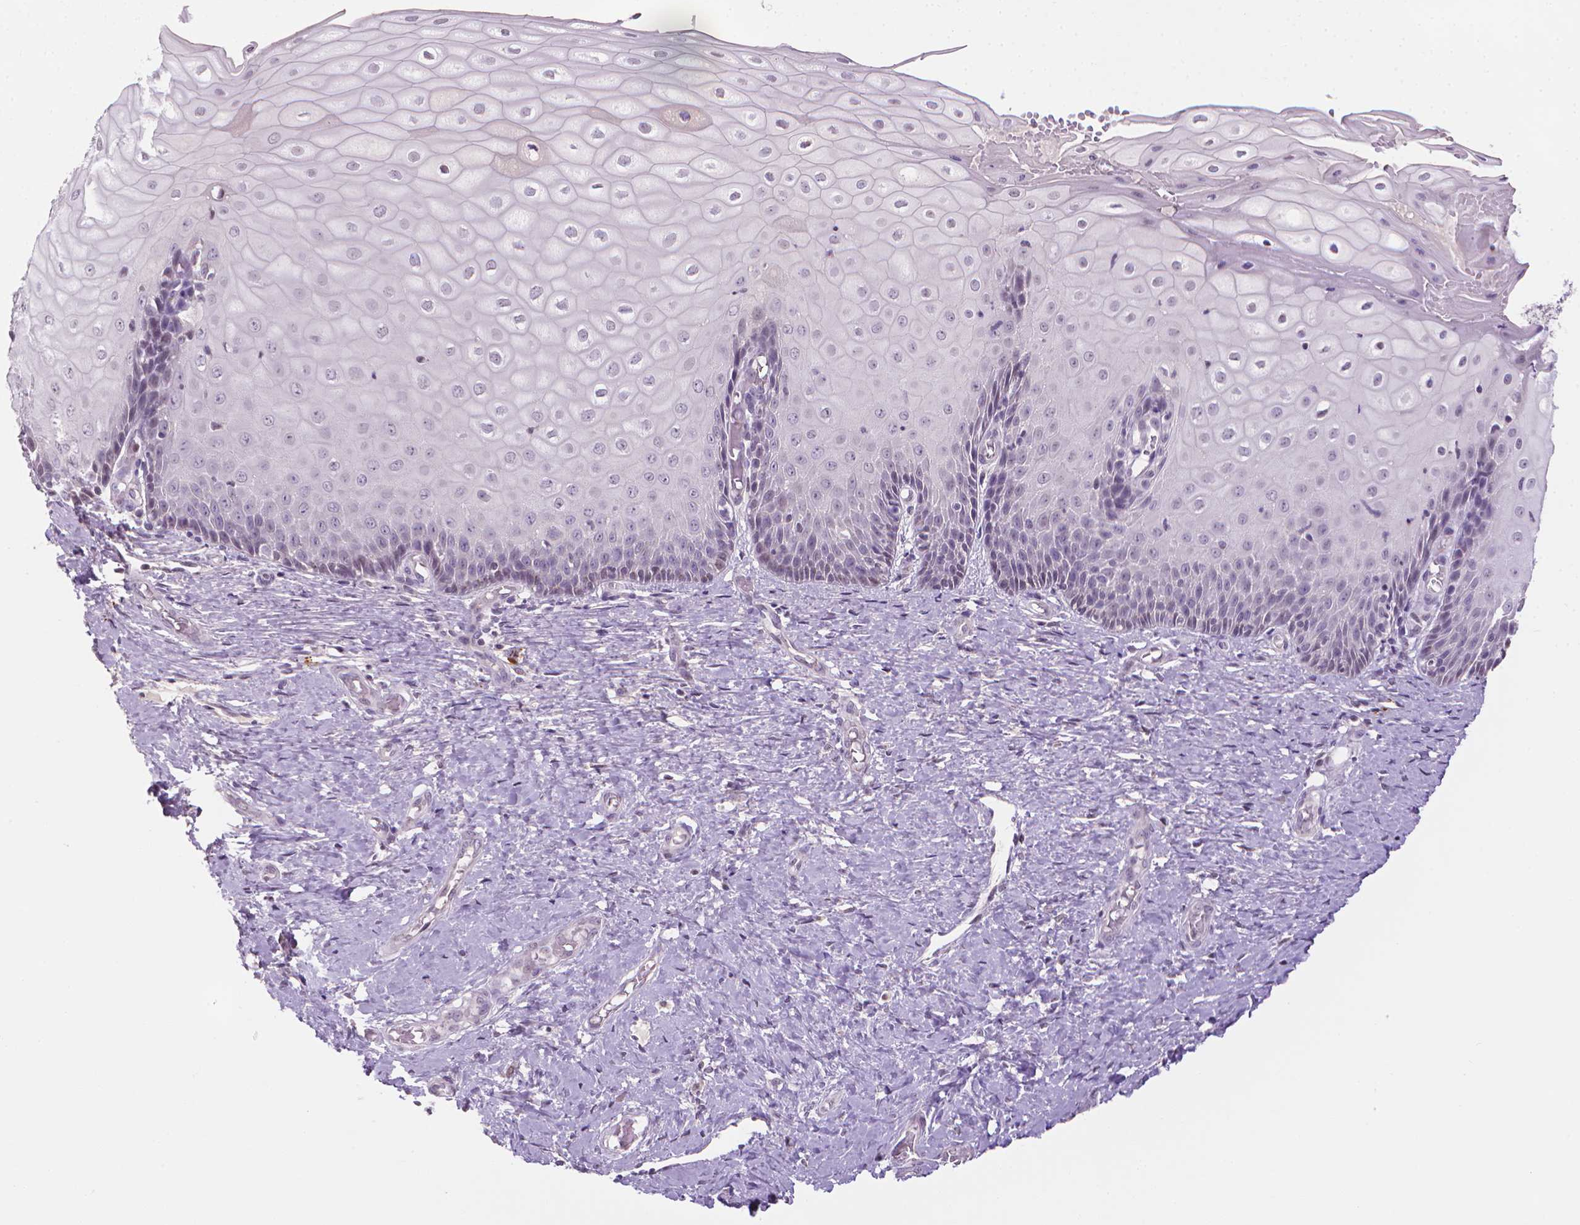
{"staining": {"intensity": "weak", "quantity": "<25%", "location": "cytoplasmic/membranous"}, "tissue": "cervix", "cell_type": "Glandular cells", "image_type": "normal", "snomed": [{"axis": "morphology", "description": "Normal tissue, NOS"}, {"axis": "topography", "description": "Cervix"}], "caption": "High magnification brightfield microscopy of unremarkable cervix stained with DAB (3,3'-diaminobenzidine) (brown) and counterstained with hematoxylin (blue): glandular cells show no significant positivity.", "gene": "NCAN", "patient": {"sex": "female", "age": 37}}